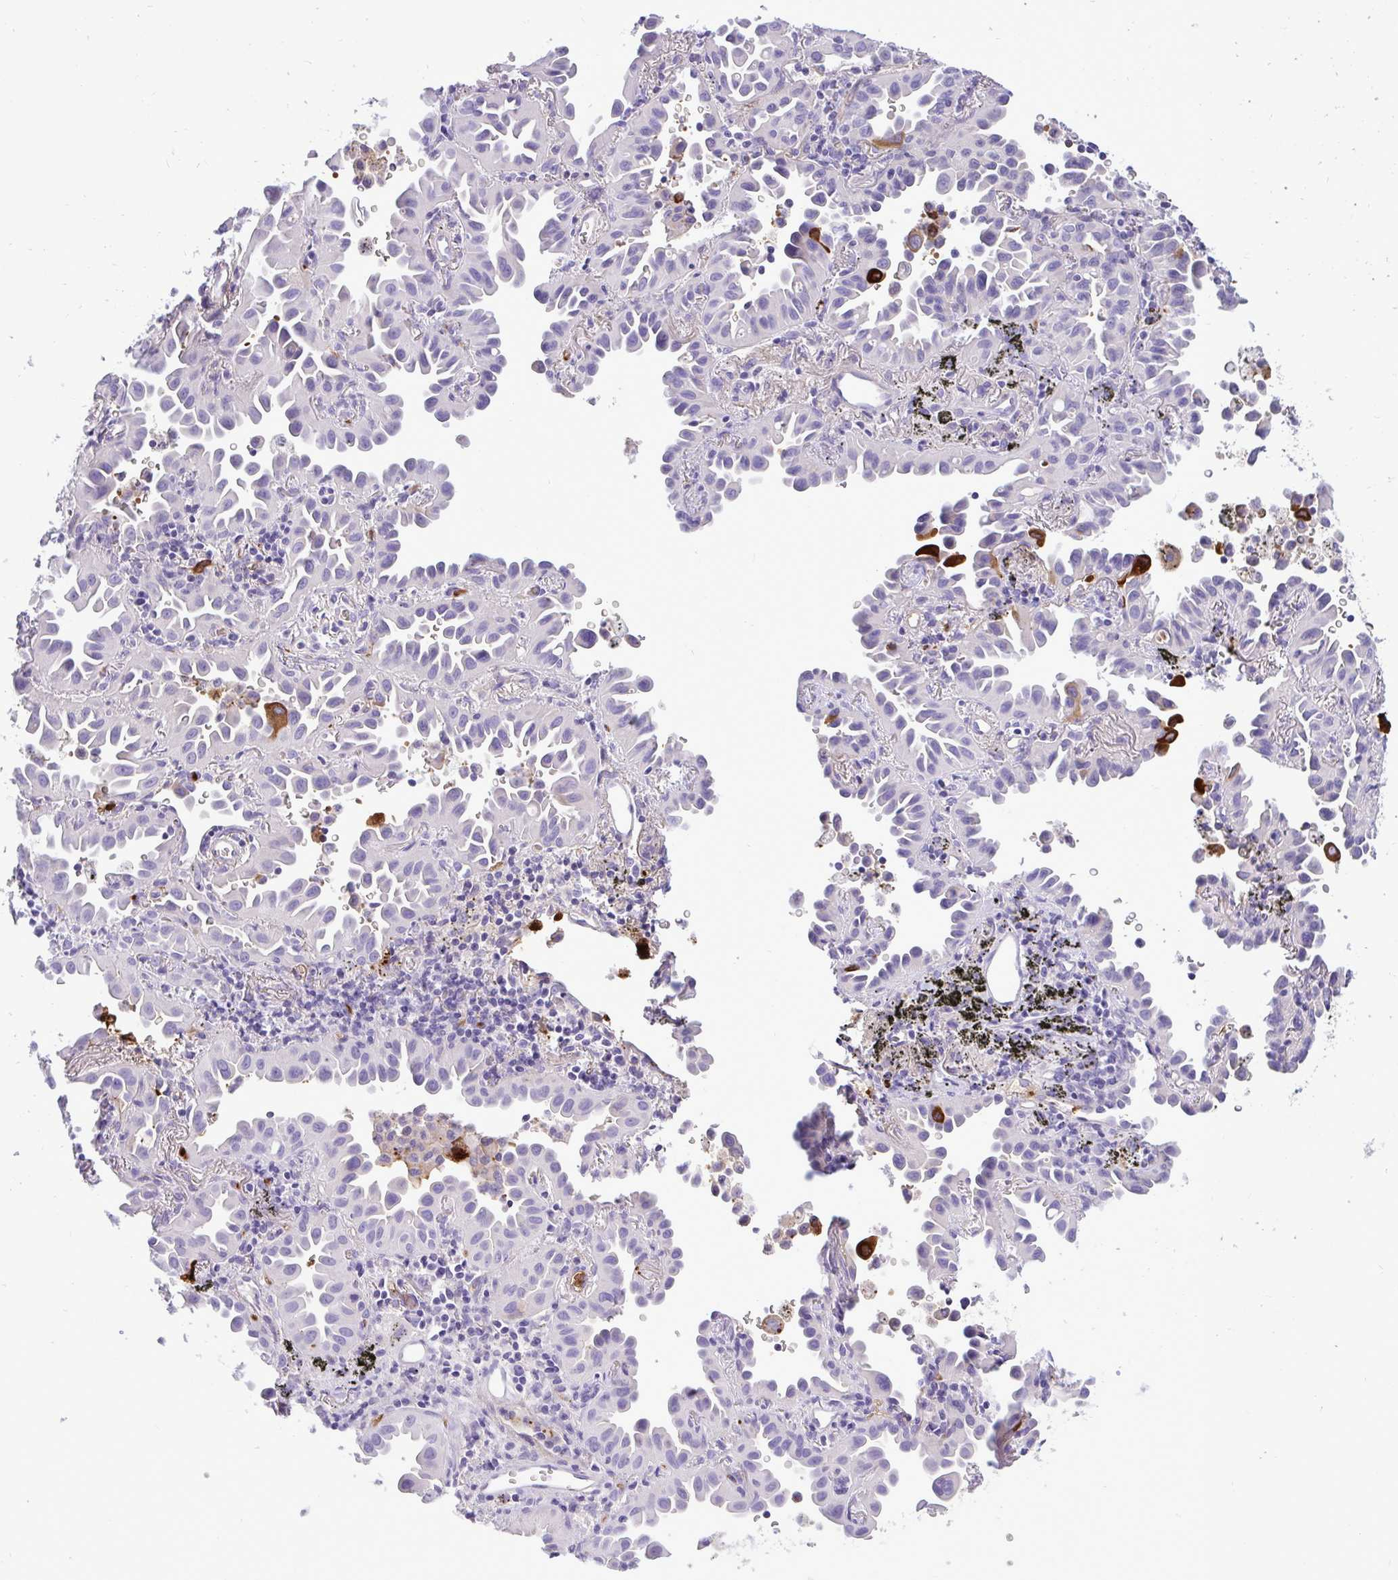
{"staining": {"intensity": "strong", "quantity": "<25%", "location": "cytoplasmic/membranous"}, "tissue": "lung cancer", "cell_type": "Tumor cells", "image_type": "cancer", "snomed": [{"axis": "morphology", "description": "Adenocarcinoma, NOS"}, {"axis": "topography", "description": "Lung"}], "caption": "A medium amount of strong cytoplasmic/membranous staining is identified in about <25% of tumor cells in lung cancer tissue.", "gene": "F2", "patient": {"sex": "male", "age": 68}}